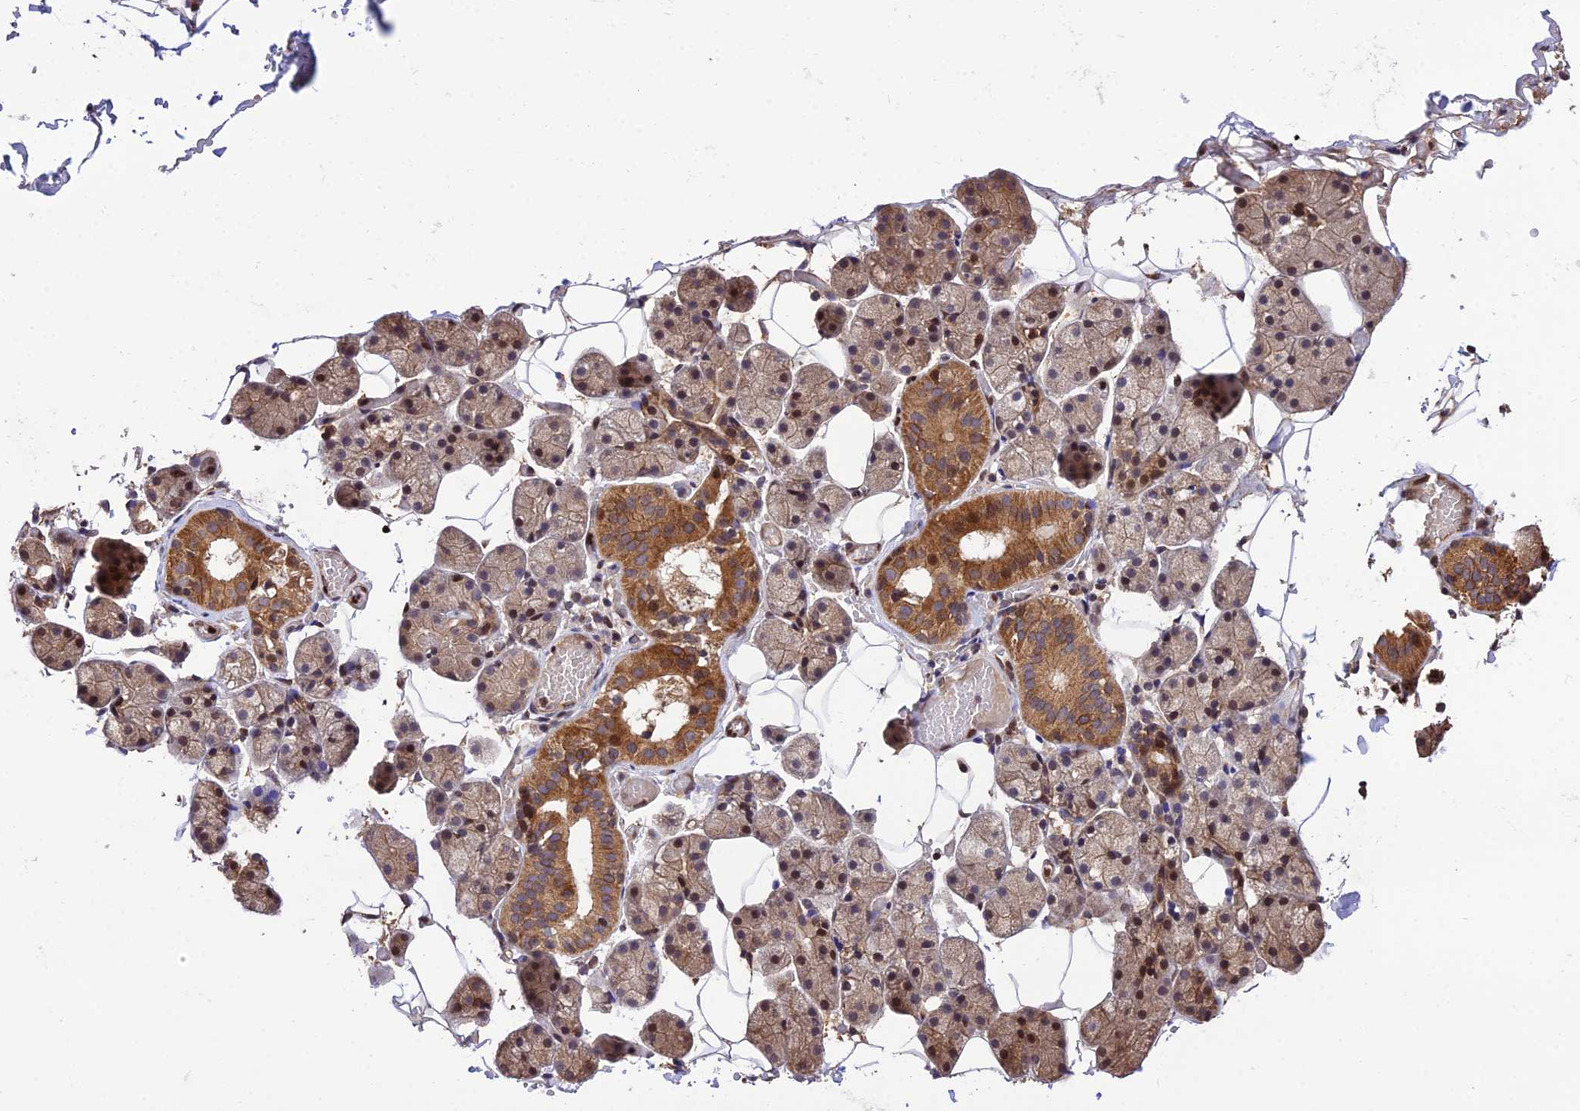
{"staining": {"intensity": "moderate", "quantity": ">75%", "location": "cytoplasmic/membranous,nuclear"}, "tissue": "salivary gland", "cell_type": "Glandular cells", "image_type": "normal", "snomed": [{"axis": "morphology", "description": "Normal tissue, NOS"}, {"axis": "topography", "description": "Salivary gland"}], "caption": "Benign salivary gland shows moderate cytoplasmic/membranous,nuclear staining in approximately >75% of glandular cells, visualized by immunohistochemistry. The staining was performed using DAB (3,3'-diaminobenzidine), with brown indicating positive protein expression. Nuclei are stained blue with hematoxylin.", "gene": "SMG6", "patient": {"sex": "female", "age": 33}}